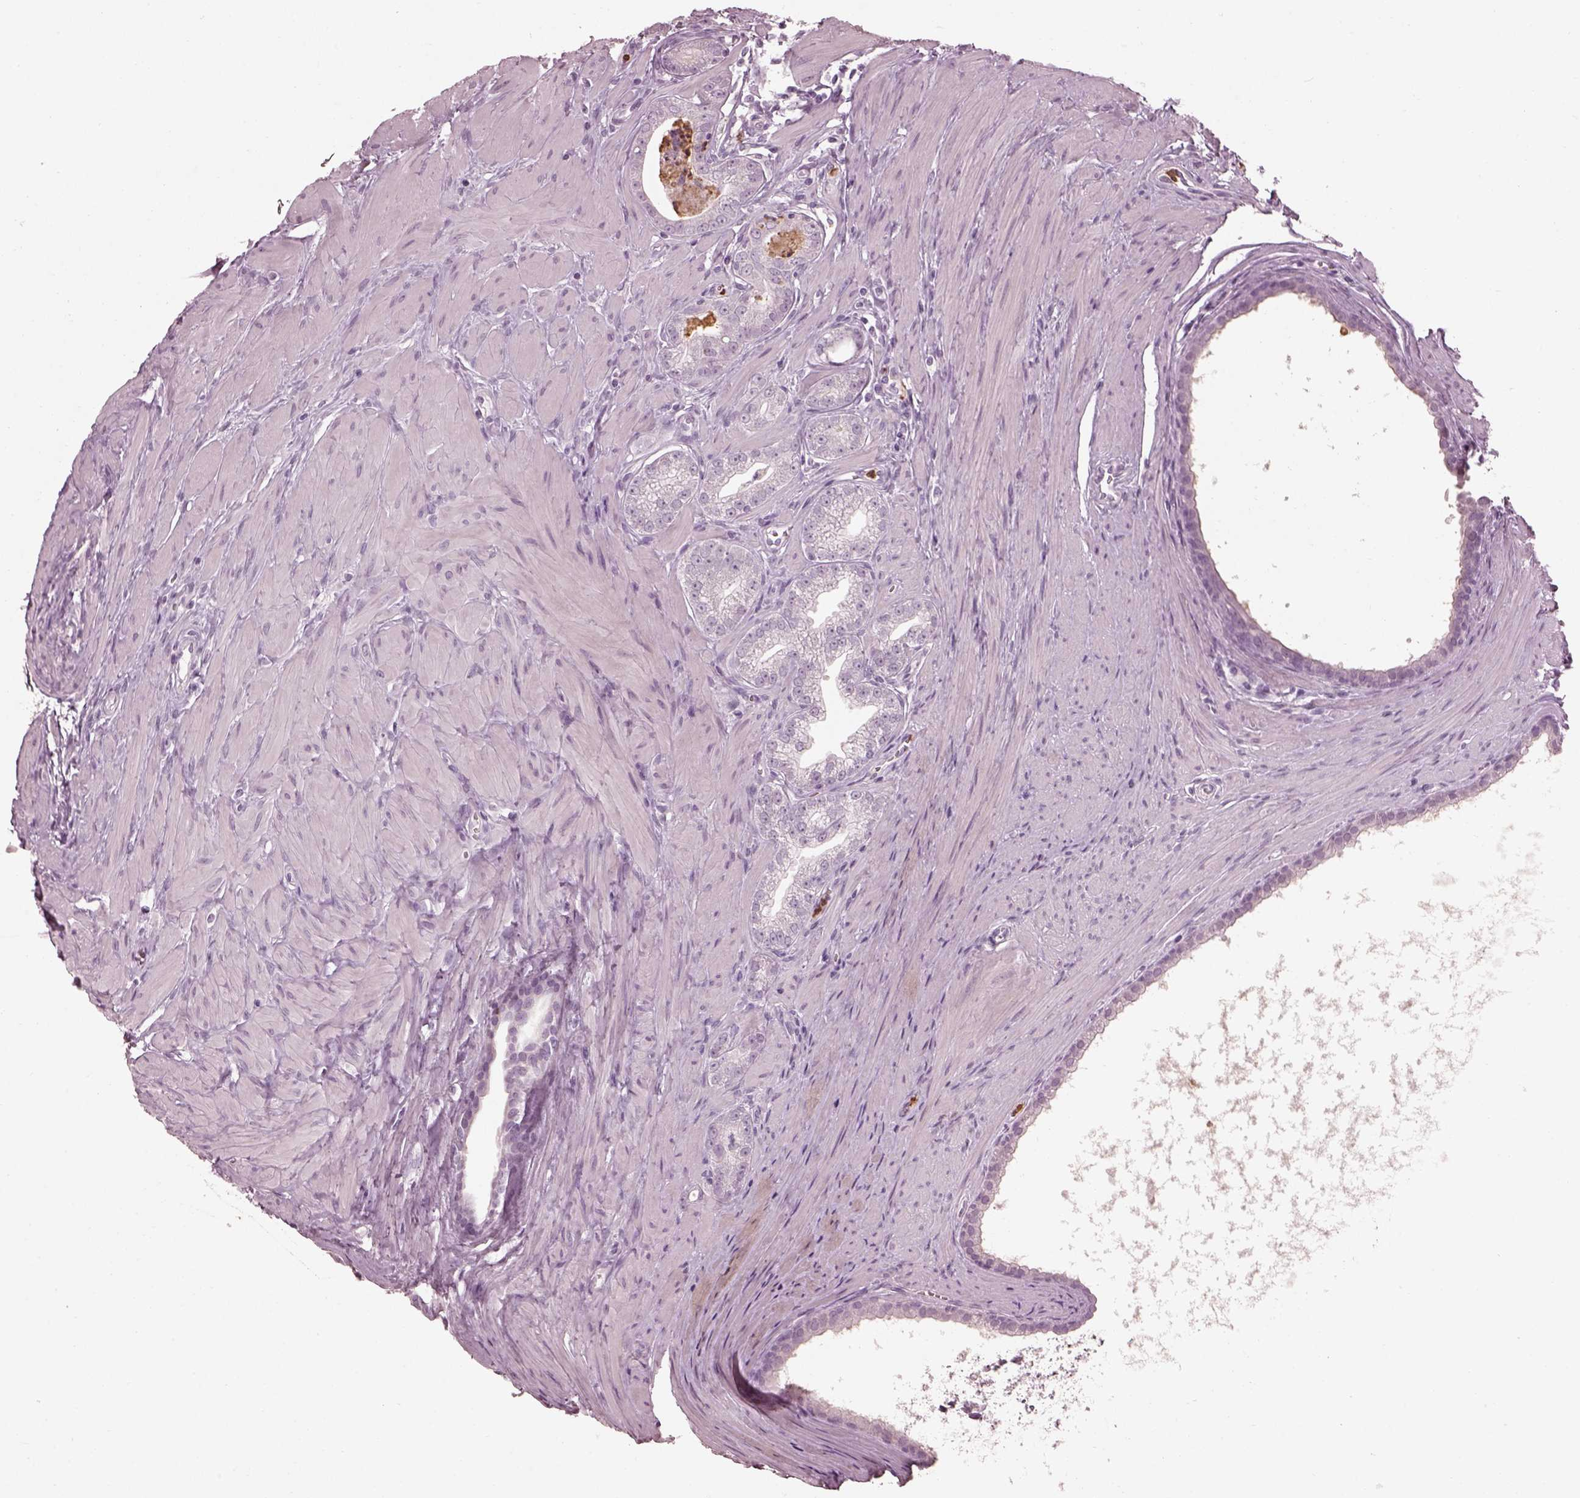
{"staining": {"intensity": "negative", "quantity": "none", "location": "none"}, "tissue": "prostate cancer", "cell_type": "Tumor cells", "image_type": "cancer", "snomed": [{"axis": "morphology", "description": "Adenocarcinoma, NOS"}, {"axis": "topography", "description": "Prostate"}], "caption": "Immunohistochemistry (IHC) photomicrograph of neoplastic tissue: prostate adenocarcinoma stained with DAB reveals no significant protein expression in tumor cells.", "gene": "FUT4", "patient": {"sex": "male", "age": 71}}